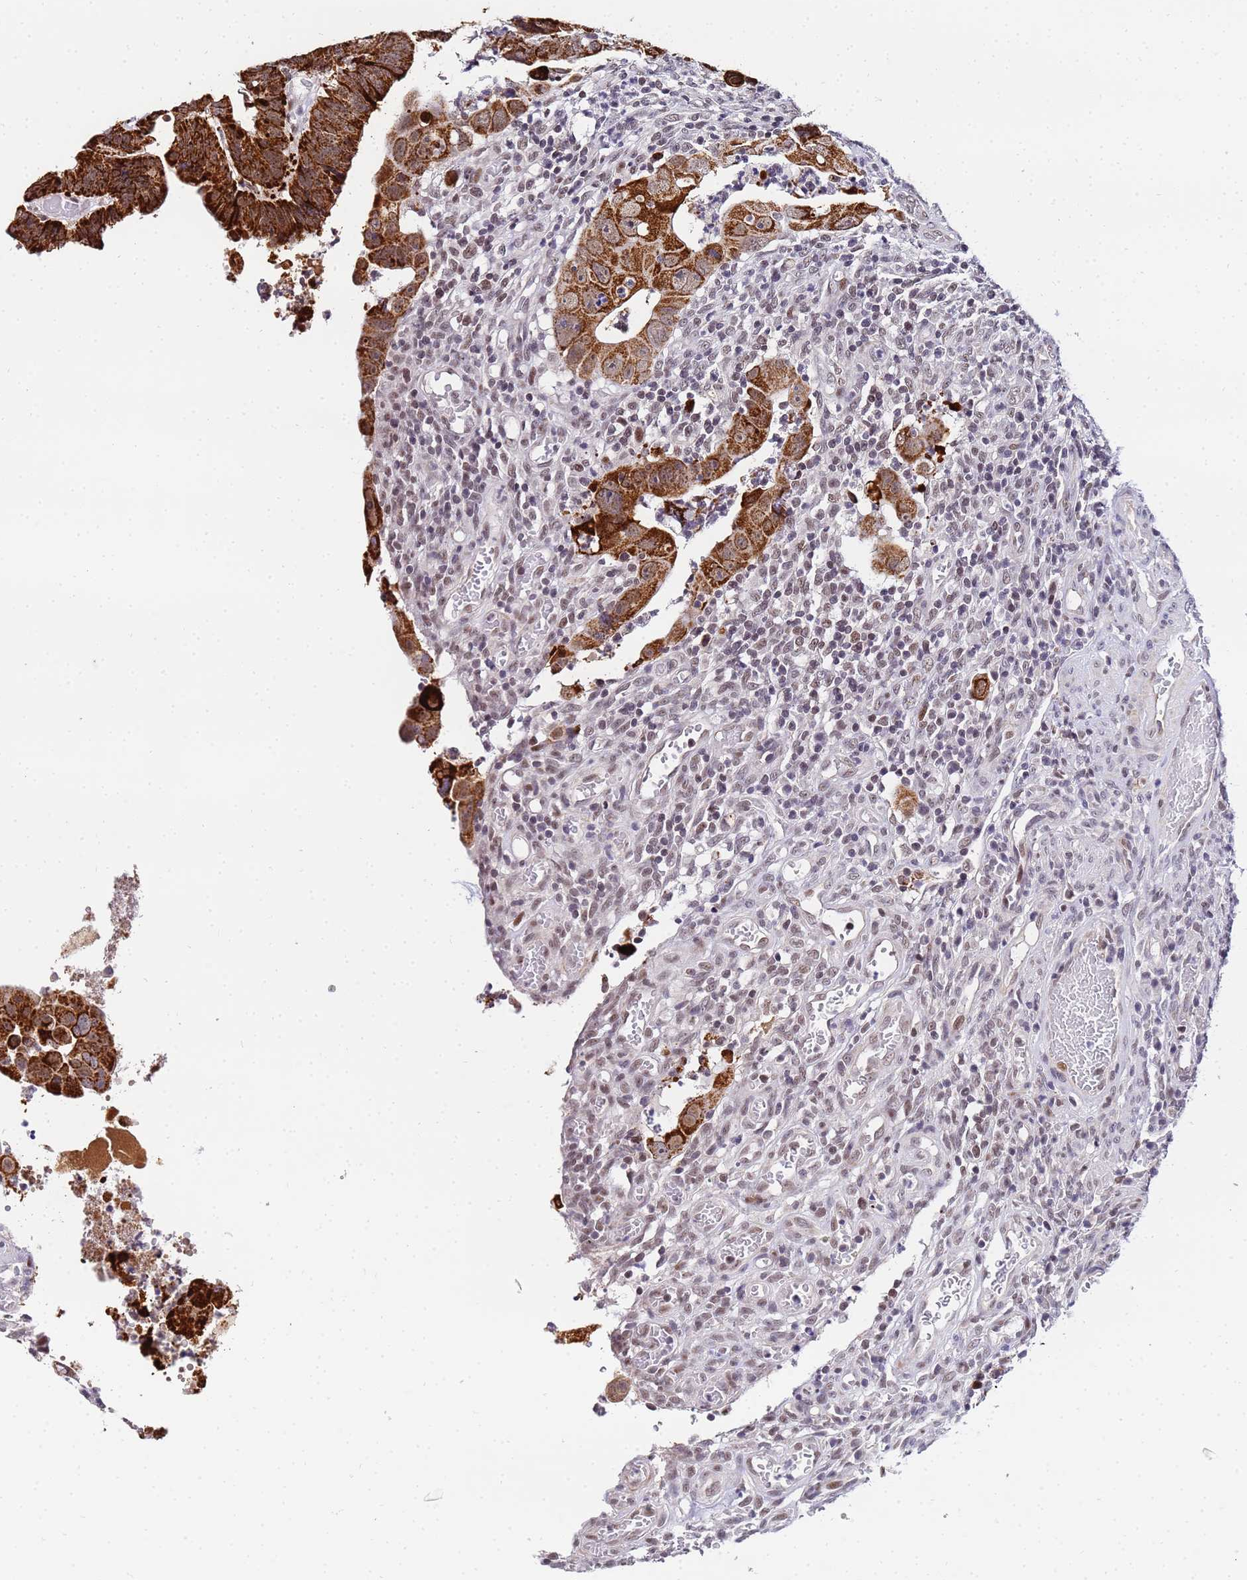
{"staining": {"intensity": "strong", "quantity": ">75%", "location": "cytoplasmic/membranous"}, "tissue": "colorectal cancer", "cell_type": "Tumor cells", "image_type": "cancer", "snomed": [{"axis": "morphology", "description": "Normal tissue, NOS"}, {"axis": "morphology", "description": "Adenocarcinoma, NOS"}, {"axis": "topography", "description": "Rectum"}], "caption": "Immunohistochemical staining of human colorectal cancer demonstrates high levels of strong cytoplasmic/membranous protein positivity in approximately >75% of tumor cells. The staining was performed using DAB (3,3'-diaminobenzidine), with brown indicating positive protein expression. Nuclei are stained blue with hematoxylin.", "gene": "CKMT1A", "patient": {"sex": "female", "age": 65}}